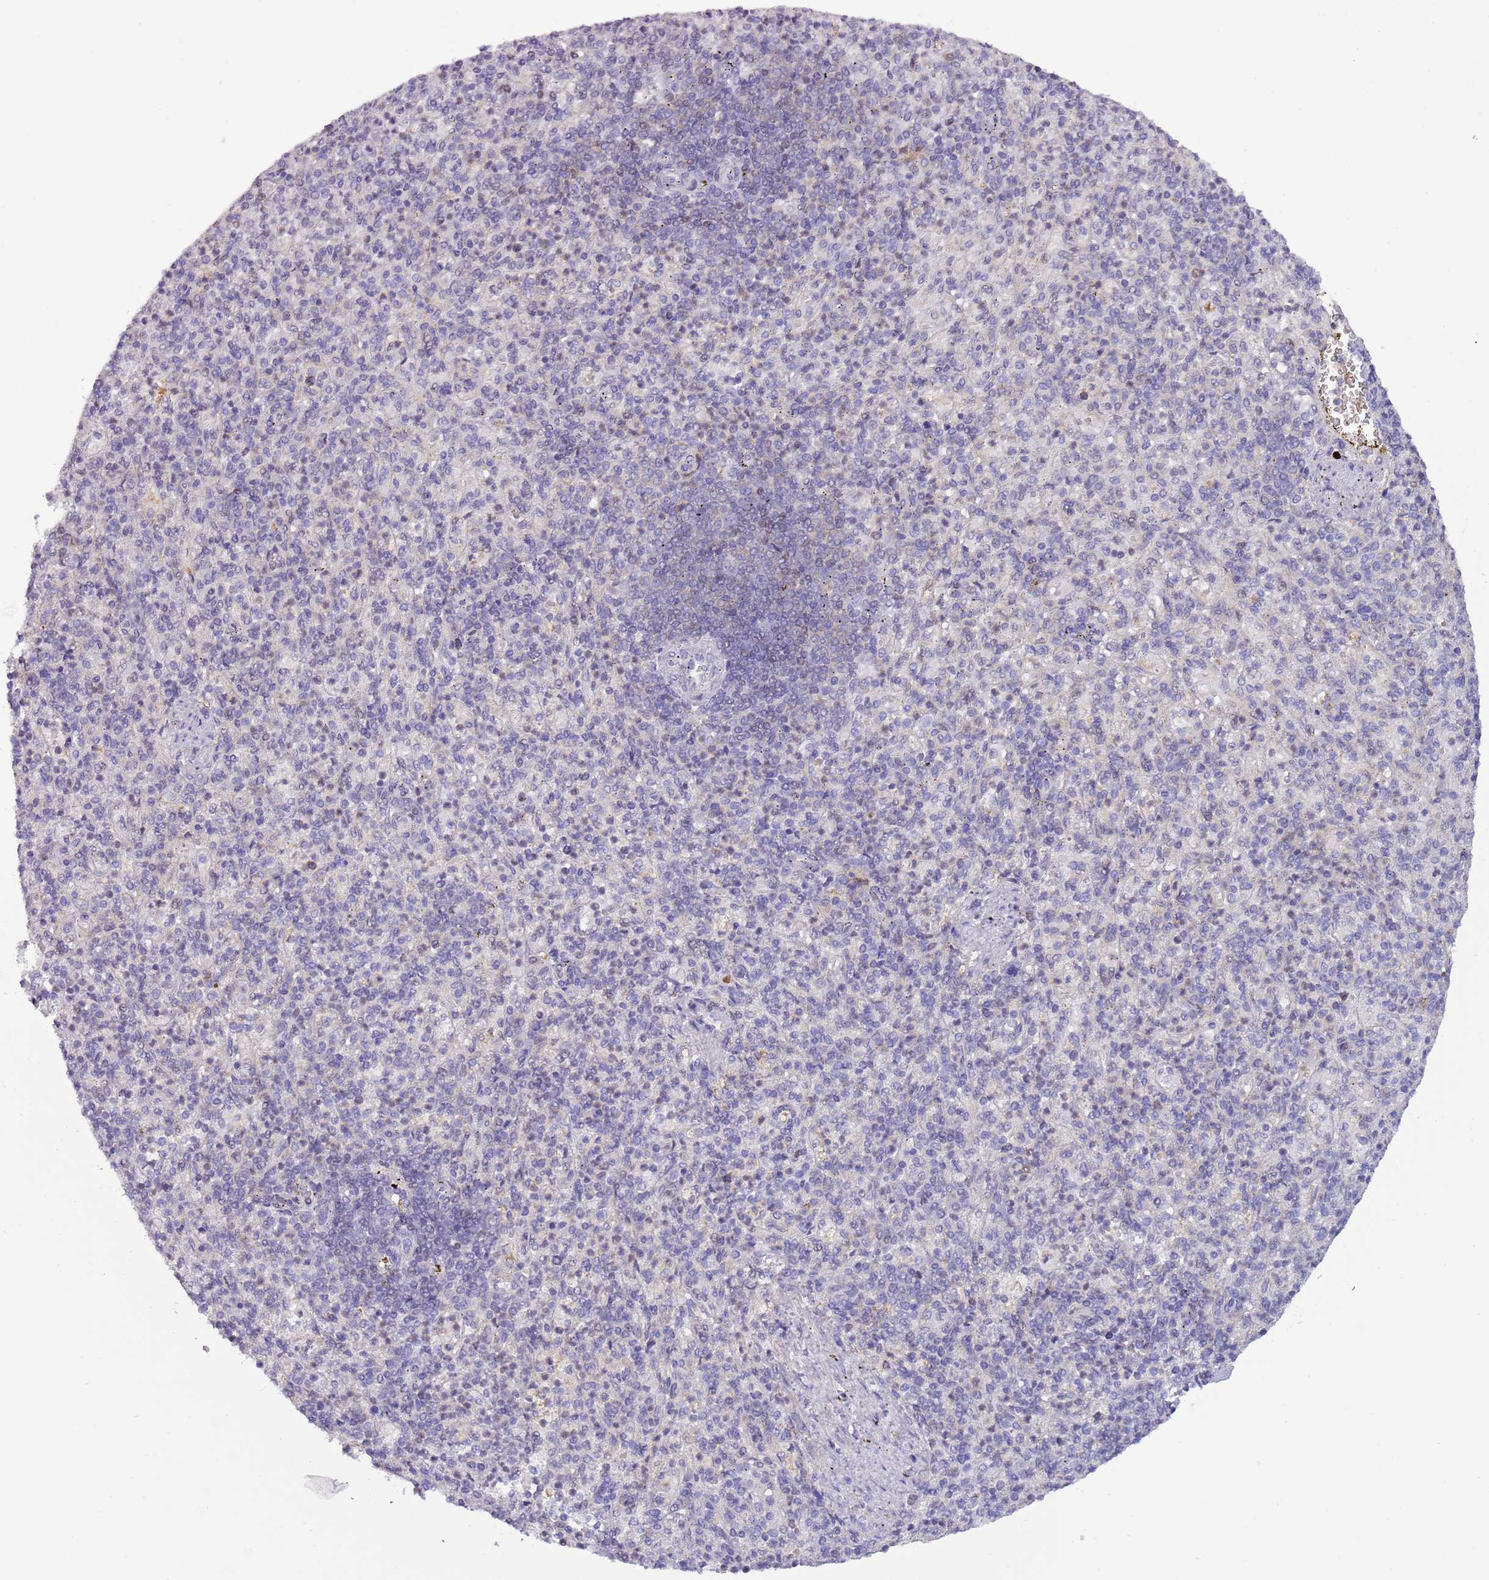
{"staining": {"intensity": "negative", "quantity": "none", "location": "none"}, "tissue": "spleen", "cell_type": "Cells in red pulp", "image_type": "normal", "snomed": [{"axis": "morphology", "description": "Normal tissue, NOS"}, {"axis": "topography", "description": "Spleen"}], "caption": "Spleen stained for a protein using immunohistochemistry (IHC) demonstrates no expression cells in red pulp.", "gene": "NBPF4", "patient": {"sex": "female", "age": 74}}